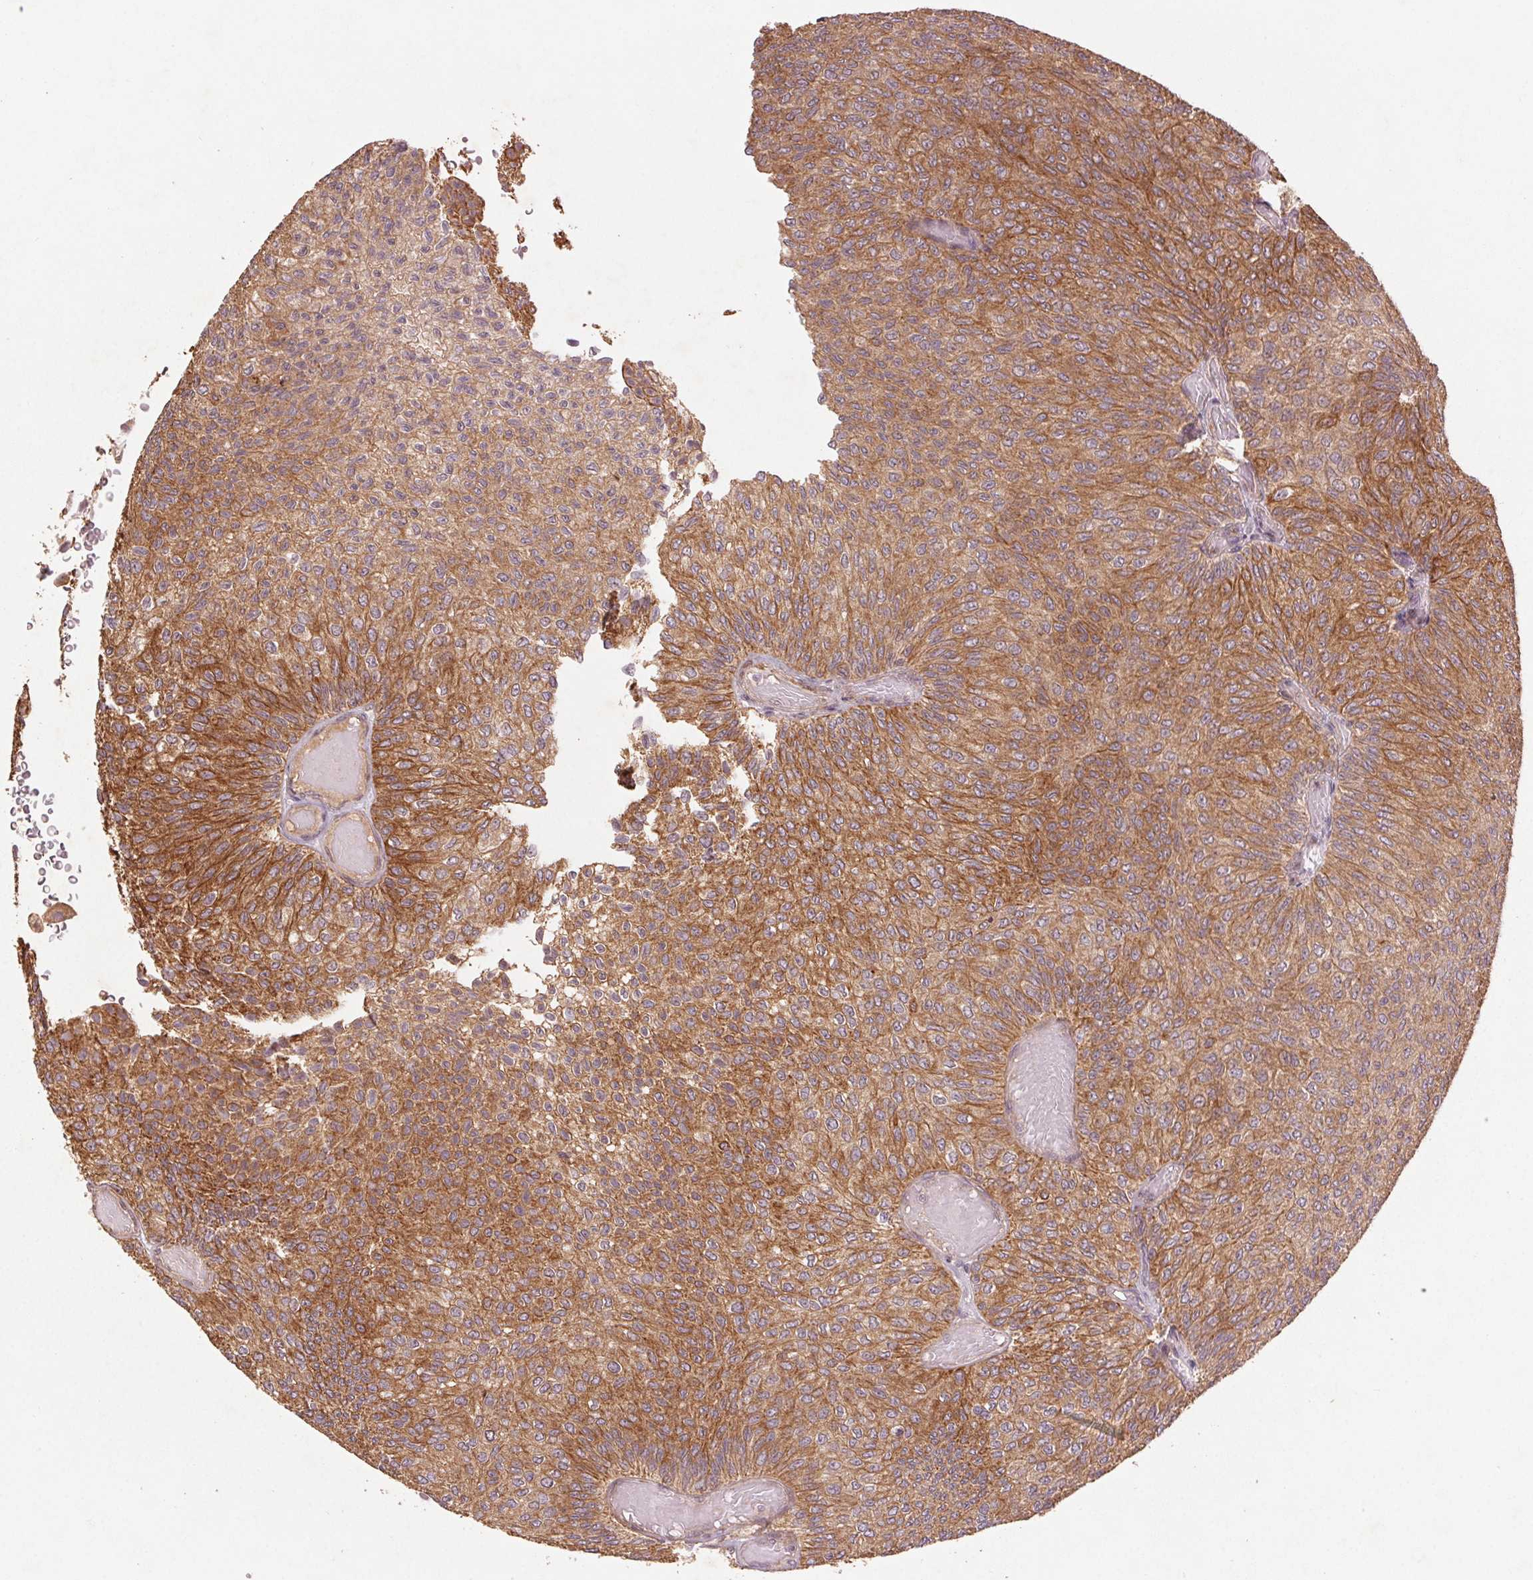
{"staining": {"intensity": "strong", "quantity": ">75%", "location": "cytoplasmic/membranous"}, "tissue": "urothelial cancer", "cell_type": "Tumor cells", "image_type": "cancer", "snomed": [{"axis": "morphology", "description": "Urothelial carcinoma, Low grade"}, {"axis": "topography", "description": "Urinary bladder"}], "caption": "This image demonstrates IHC staining of human urothelial cancer, with high strong cytoplasmic/membranous staining in about >75% of tumor cells.", "gene": "SMLR1", "patient": {"sex": "male", "age": 78}}